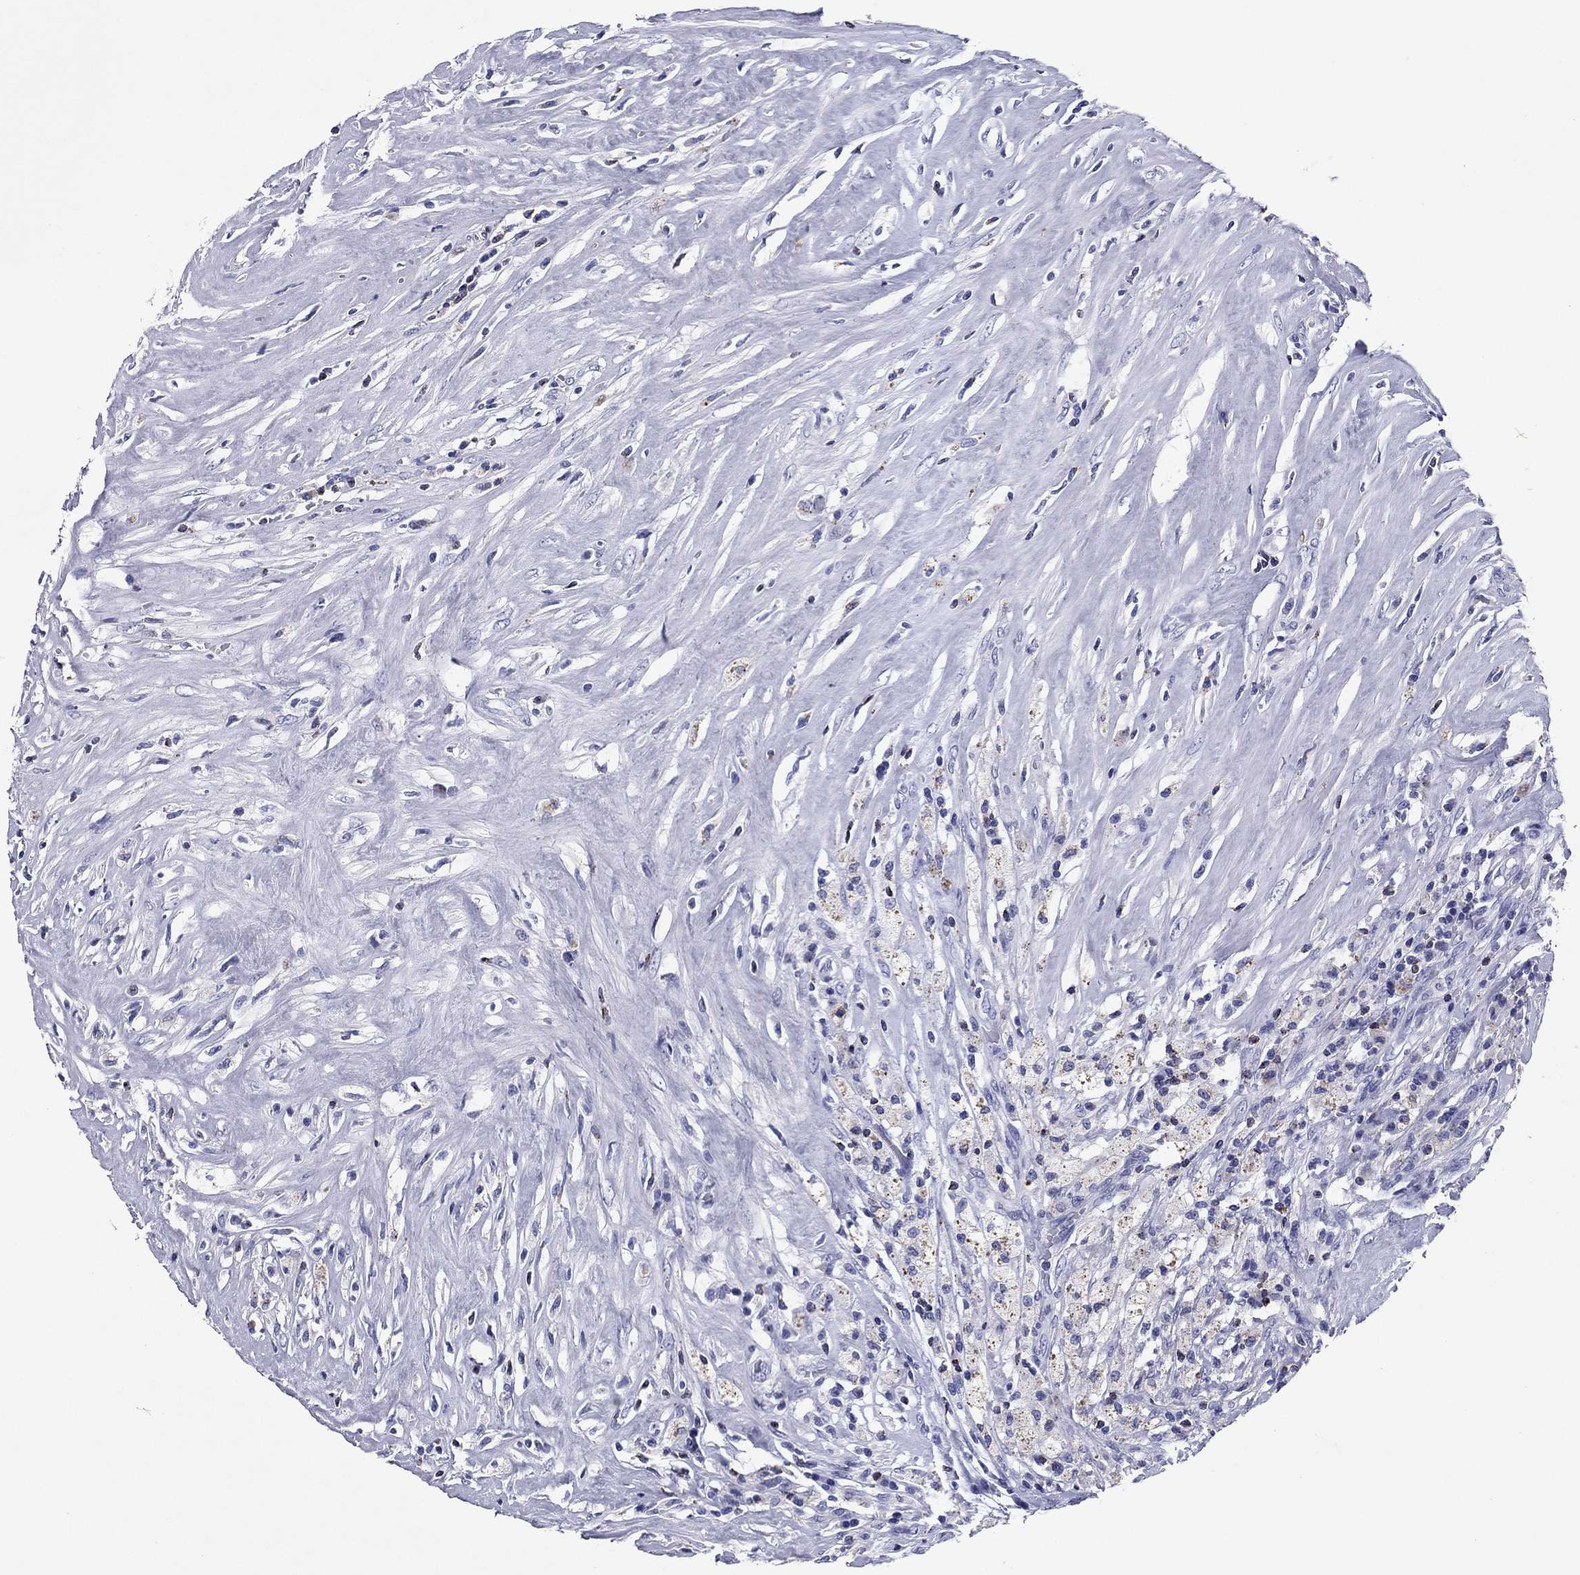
{"staining": {"intensity": "negative", "quantity": "none", "location": "none"}, "tissue": "testis cancer", "cell_type": "Tumor cells", "image_type": "cancer", "snomed": [{"axis": "morphology", "description": "Necrosis, NOS"}, {"axis": "morphology", "description": "Carcinoma, Embryonal, NOS"}, {"axis": "topography", "description": "Testis"}], "caption": "DAB (3,3'-diaminobenzidine) immunohistochemical staining of human testis embryonal carcinoma reveals no significant expression in tumor cells. (DAB immunohistochemistry, high magnification).", "gene": "GZMK", "patient": {"sex": "male", "age": 19}}